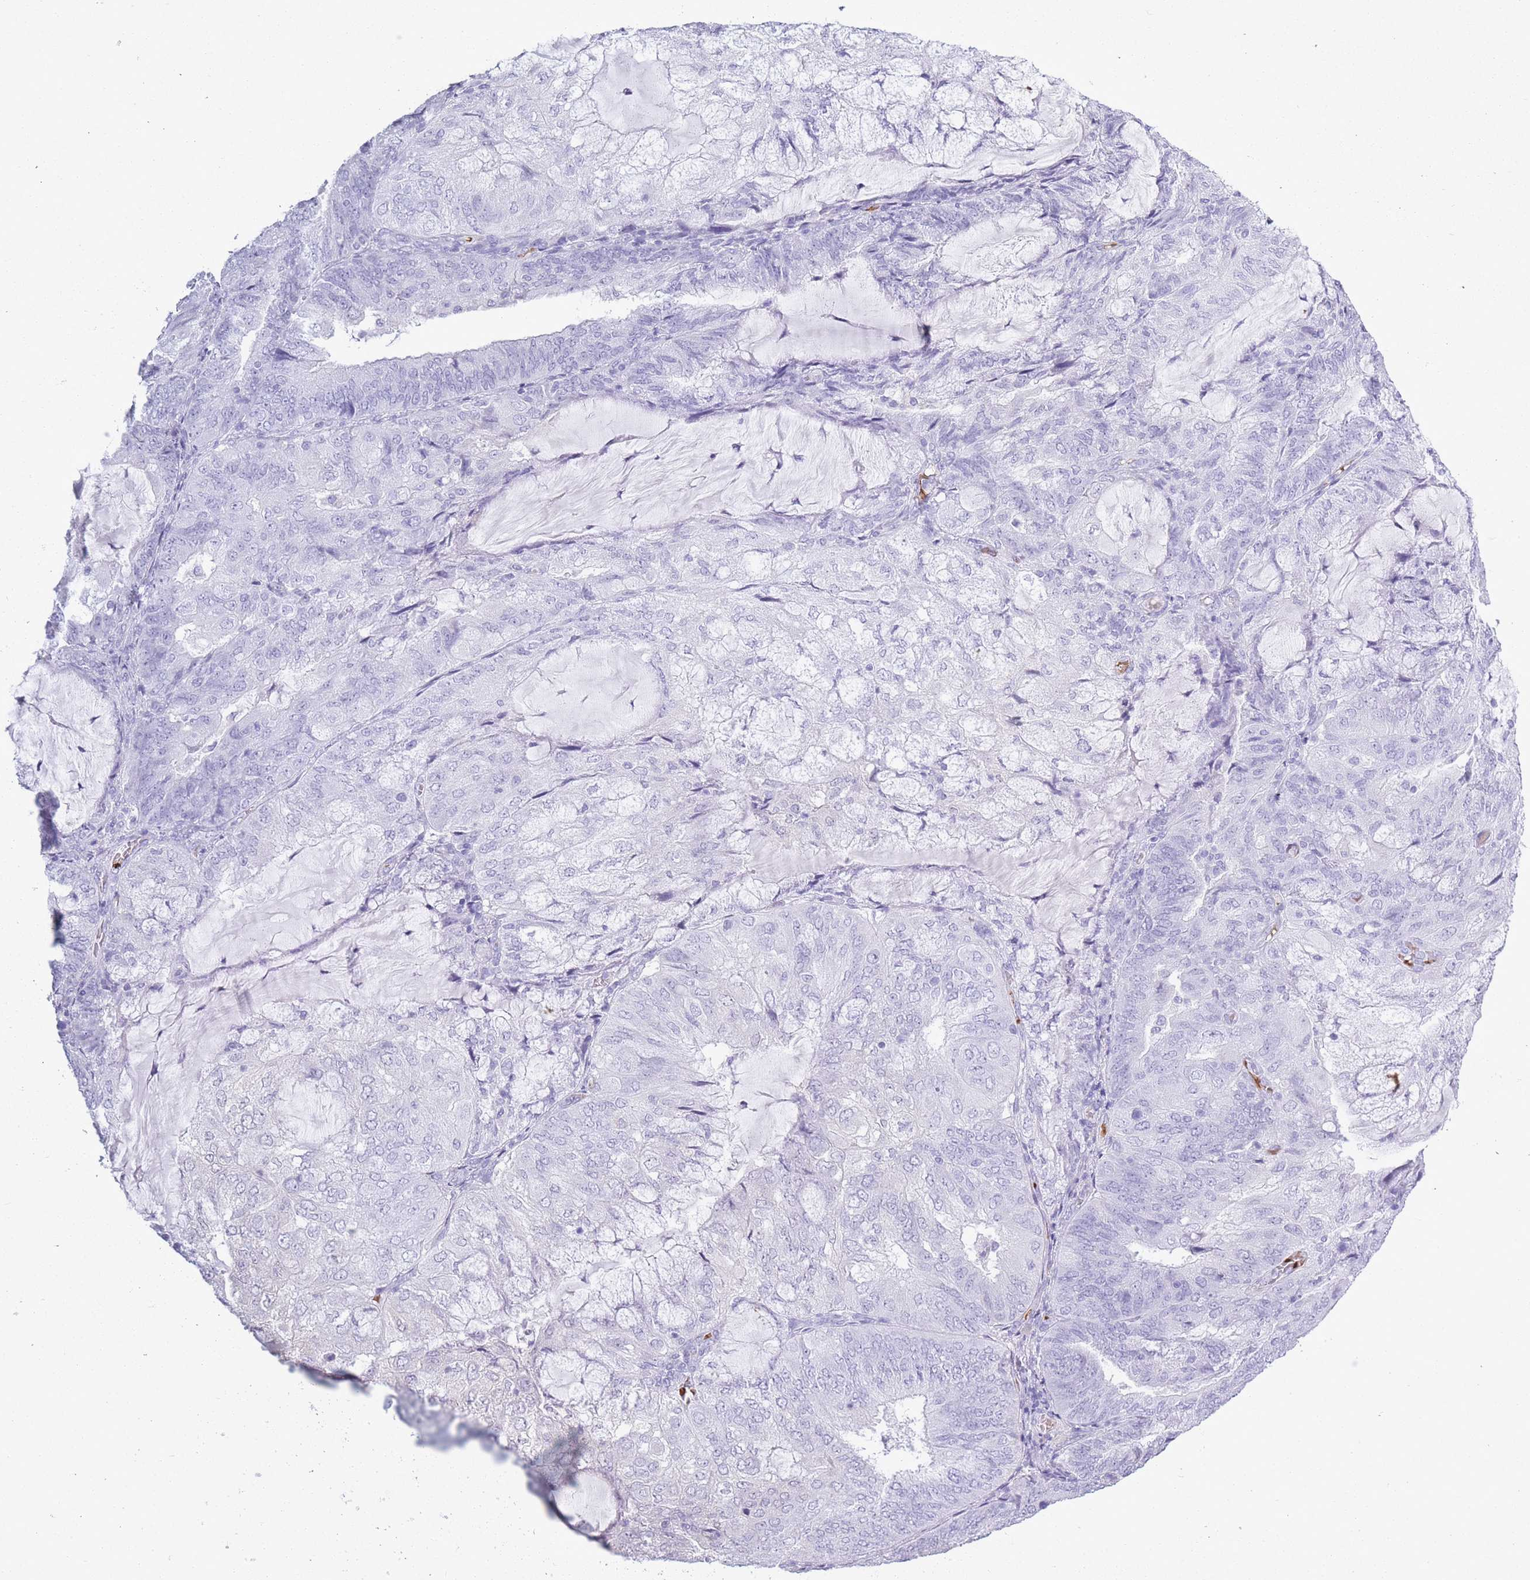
{"staining": {"intensity": "negative", "quantity": "none", "location": "none"}, "tissue": "endometrial cancer", "cell_type": "Tumor cells", "image_type": "cancer", "snomed": [{"axis": "morphology", "description": "Adenocarcinoma, NOS"}, {"axis": "topography", "description": "Endometrium"}], "caption": "A high-resolution image shows IHC staining of endometrial cancer (adenocarcinoma), which shows no significant staining in tumor cells. The staining is performed using DAB brown chromogen with nuclei counter-stained in using hematoxylin.", "gene": "OR7C1", "patient": {"sex": "female", "age": 81}}